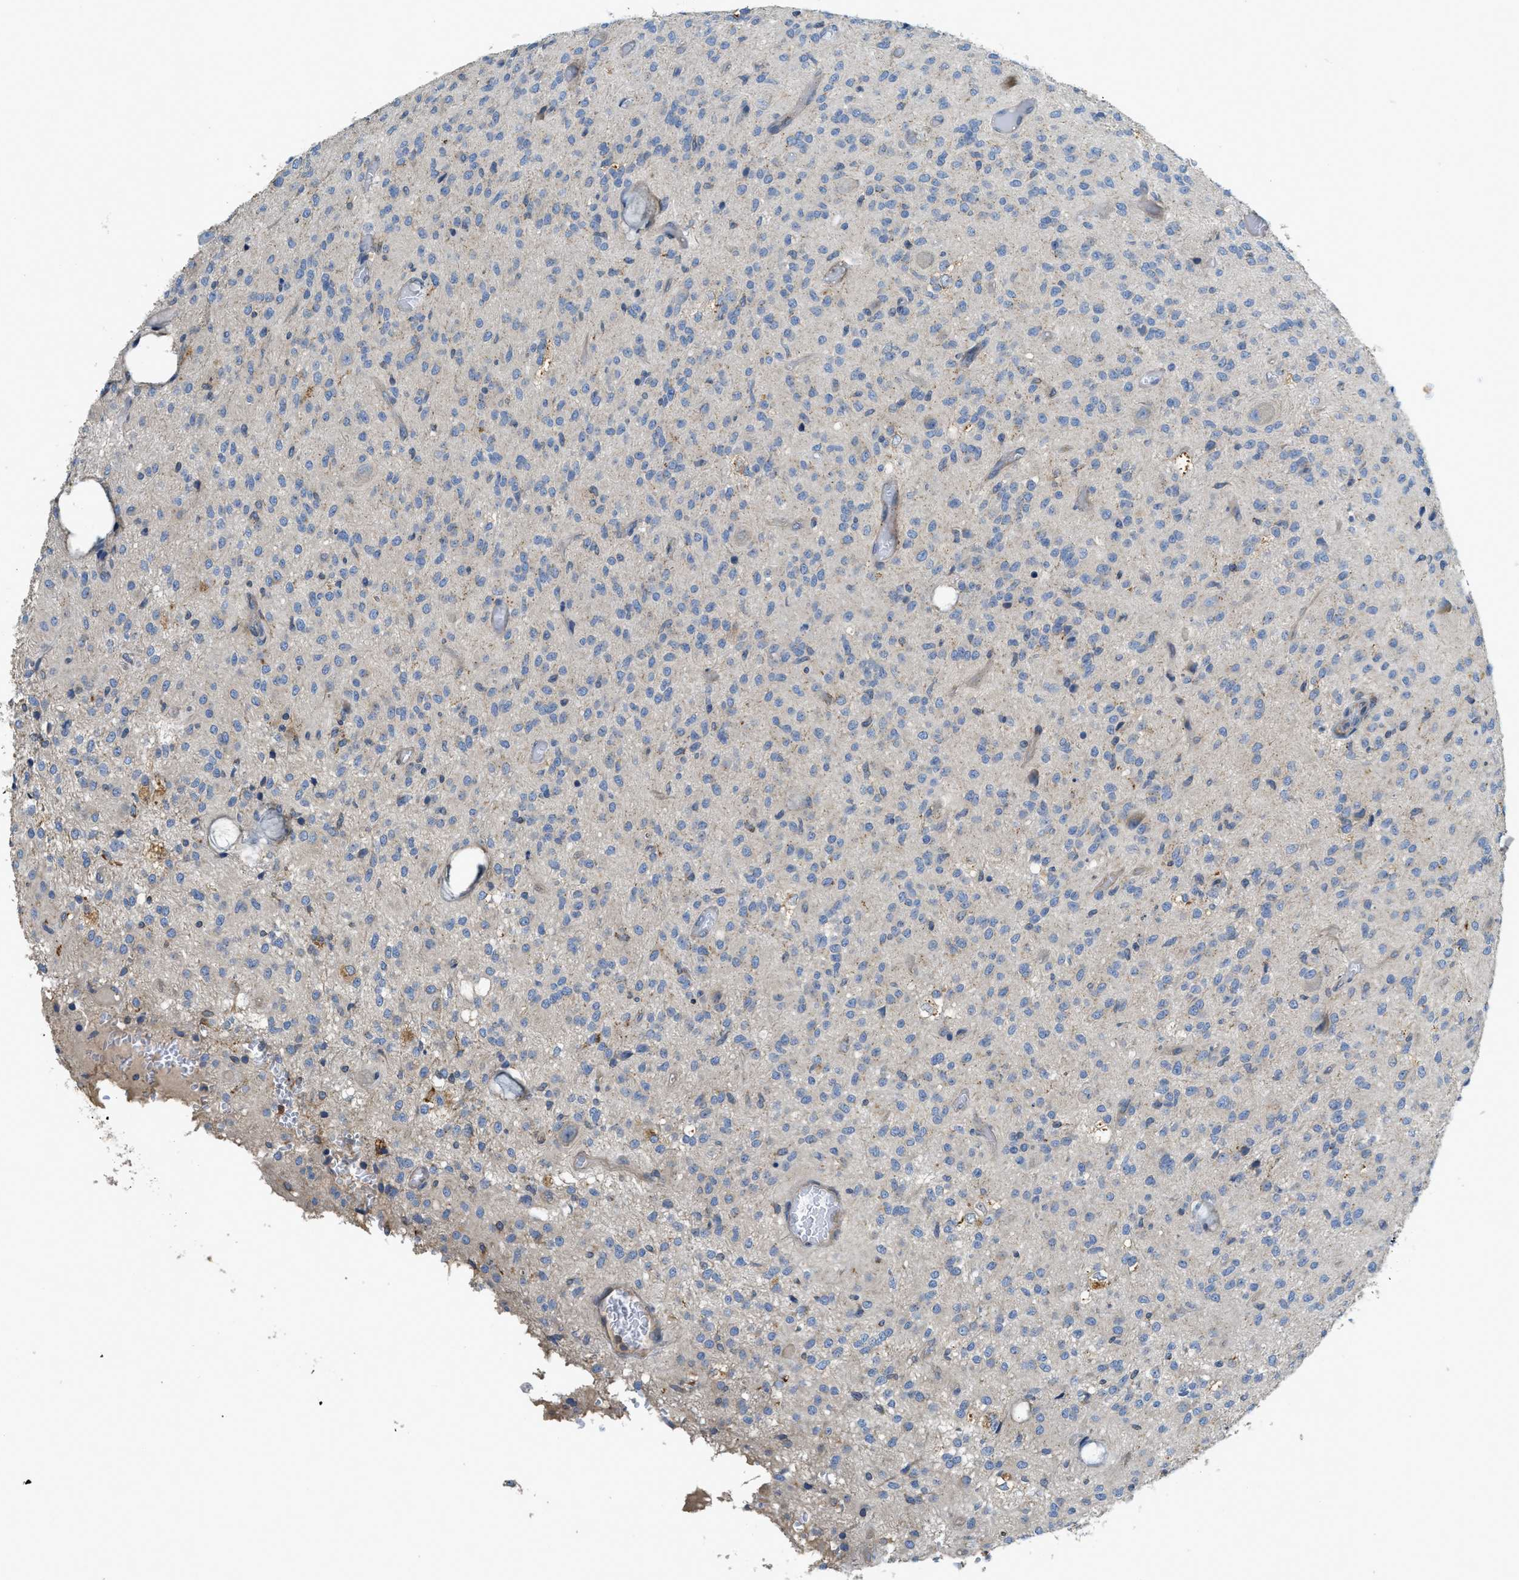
{"staining": {"intensity": "negative", "quantity": "none", "location": "none"}, "tissue": "glioma", "cell_type": "Tumor cells", "image_type": "cancer", "snomed": [{"axis": "morphology", "description": "Glioma, malignant, High grade"}, {"axis": "topography", "description": "Brain"}], "caption": "High magnification brightfield microscopy of malignant glioma (high-grade) stained with DAB (3,3'-diaminobenzidine) (brown) and counterstained with hematoxylin (blue): tumor cells show no significant staining. Nuclei are stained in blue.", "gene": "CASP10", "patient": {"sex": "female", "age": 59}}